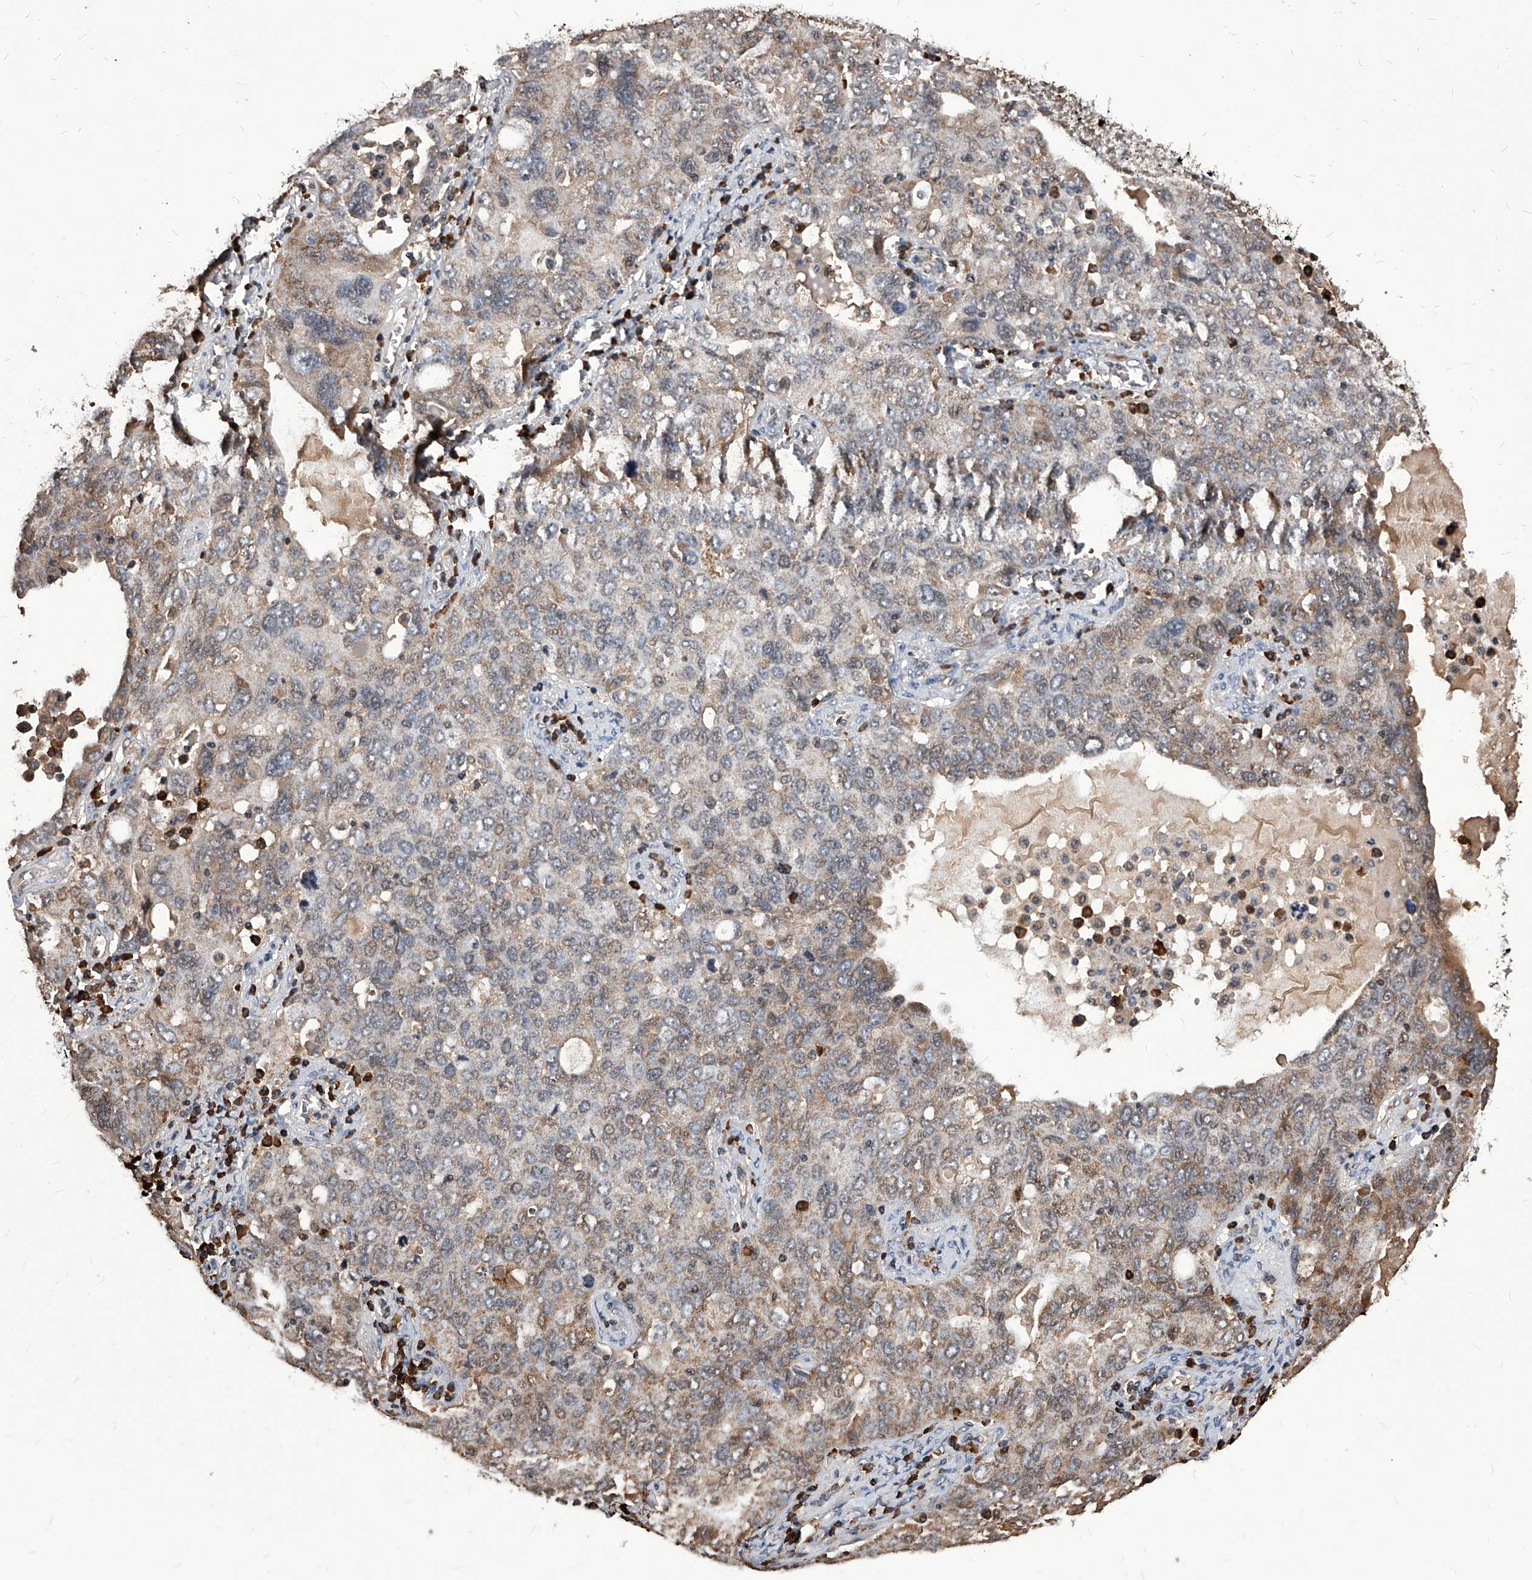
{"staining": {"intensity": "weak", "quantity": "25%-75%", "location": "cytoplasmic/membranous"}, "tissue": "ovarian cancer", "cell_type": "Tumor cells", "image_type": "cancer", "snomed": [{"axis": "morphology", "description": "Carcinoma, endometroid"}, {"axis": "topography", "description": "Ovary"}], "caption": "The micrograph reveals a brown stain indicating the presence of a protein in the cytoplasmic/membranous of tumor cells in endometroid carcinoma (ovarian). The protein of interest is shown in brown color, while the nuclei are stained blue.", "gene": "ID1", "patient": {"sex": "female", "age": 62}}